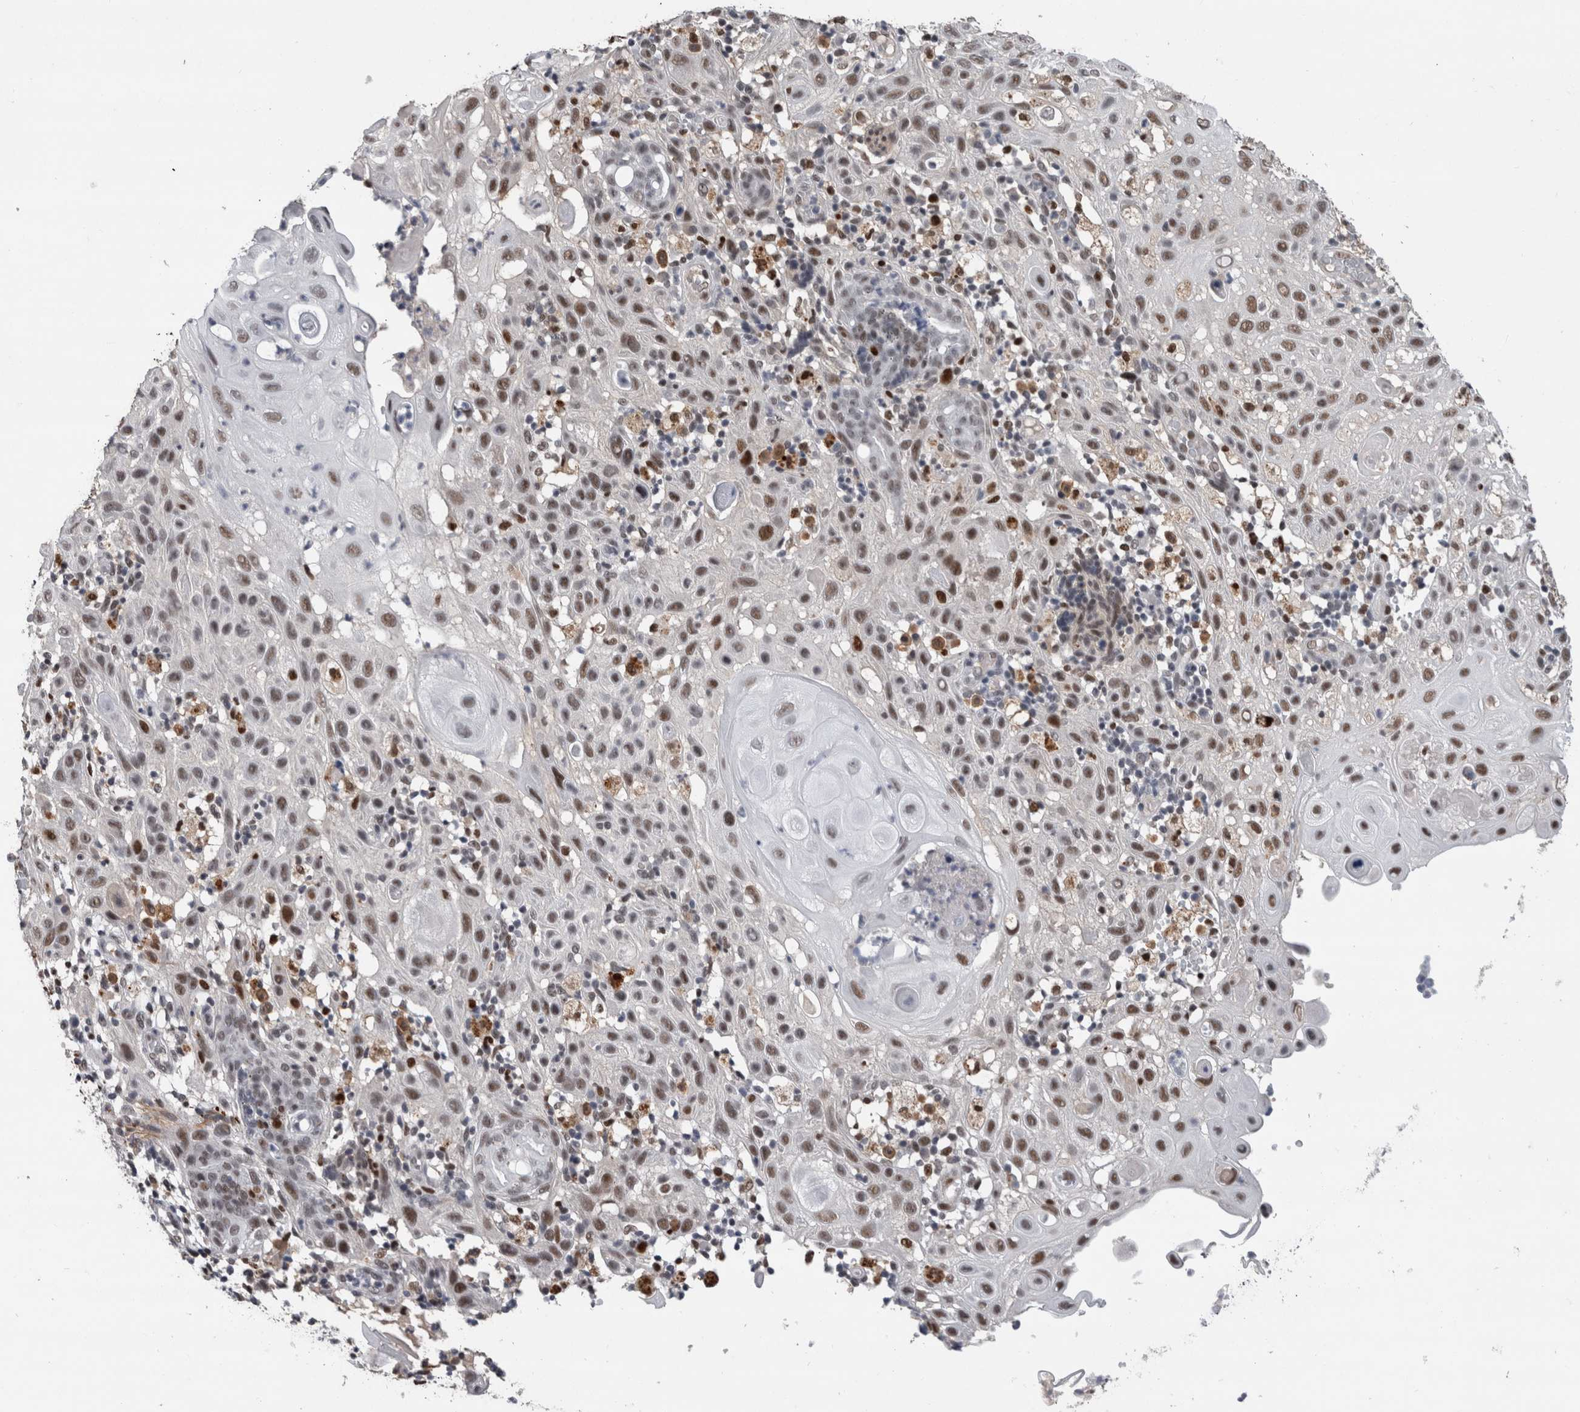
{"staining": {"intensity": "moderate", "quantity": ">75%", "location": "nuclear"}, "tissue": "skin cancer", "cell_type": "Tumor cells", "image_type": "cancer", "snomed": [{"axis": "morphology", "description": "Normal tissue, NOS"}, {"axis": "morphology", "description": "Squamous cell carcinoma, NOS"}, {"axis": "topography", "description": "Skin"}], "caption": "Immunohistochemical staining of human skin cancer (squamous cell carcinoma) reveals medium levels of moderate nuclear protein expression in approximately >75% of tumor cells.", "gene": "POLD2", "patient": {"sex": "female", "age": 96}}